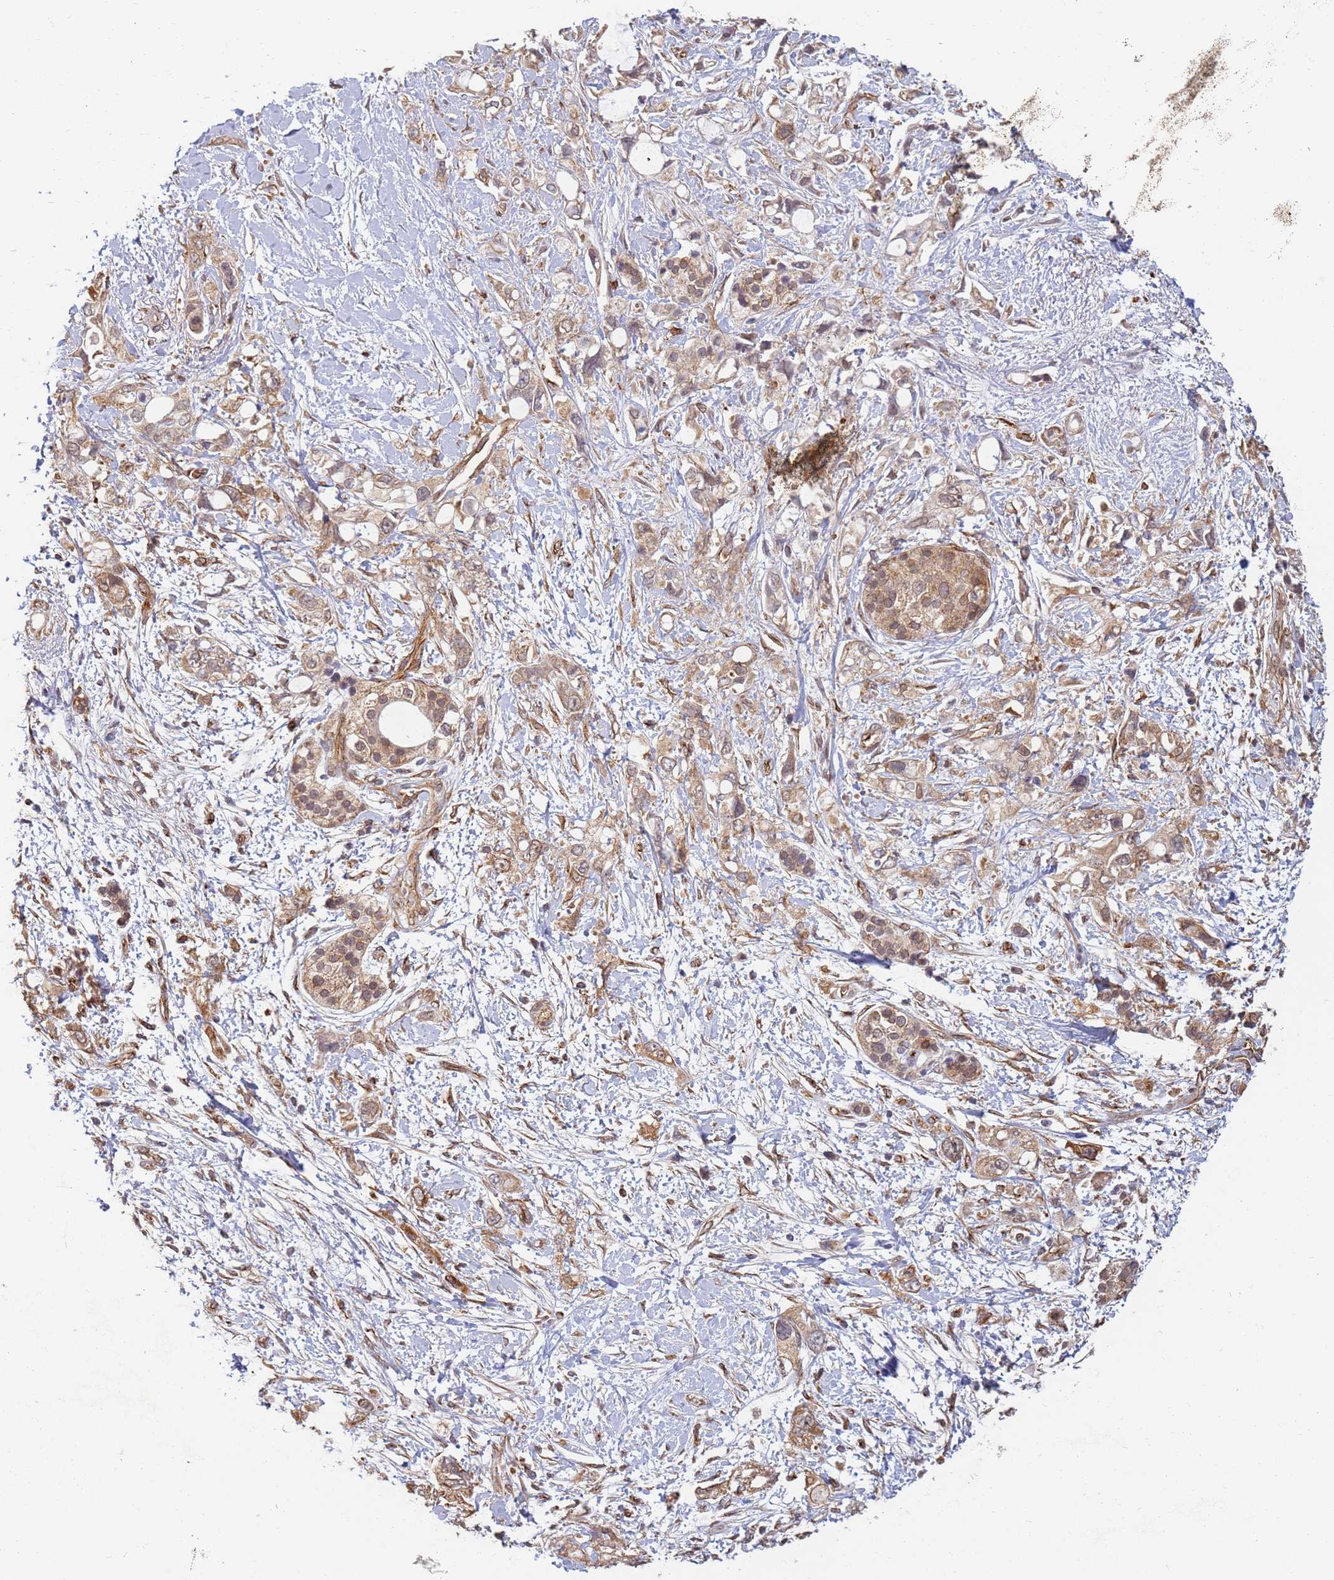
{"staining": {"intensity": "weak", "quantity": ">75%", "location": "cytoplasmic/membranous"}, "tissue": "pancreatic cancer", "cell_type": "Tumor cells", "image_type": "cancer", "snomed": [{"axis": "morphology", "description": "Adenocarcinoma, NOS"}, {"axis": "topography", "description": "Pancreas"}], "caption": "Protein staining of pancreatic cancer tissue shows weak cytoplasmic/membranous staining in about >75% of tumor cells. Nuclei are stained in blue.", "gene": "CEP170", "patient": {"sex": "female", "age": 56}}